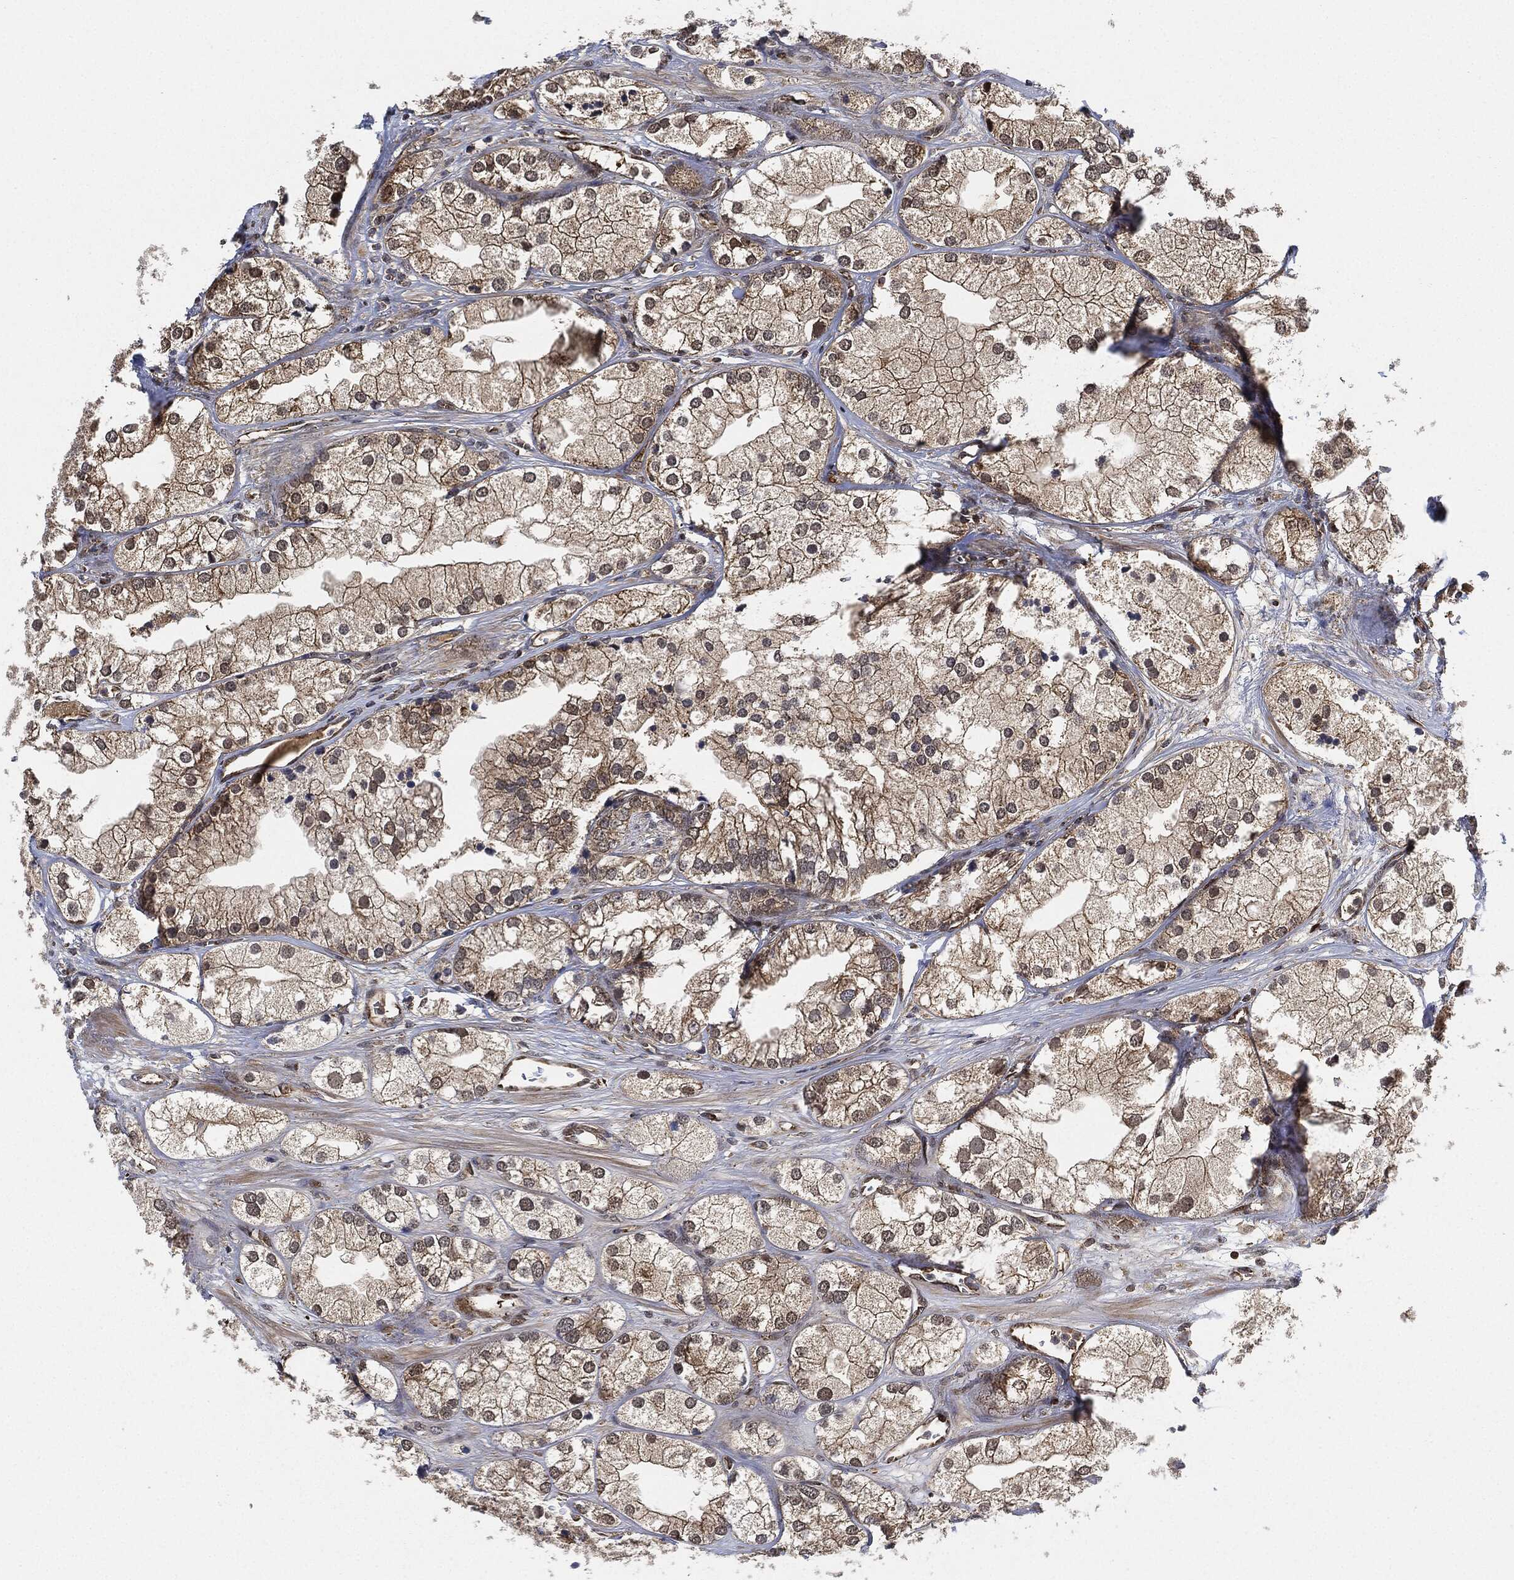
{"staining": {"intensity": "weak", "quantity": ">75%", "location": "cytoplasmic/membranous"}, "tissue": "prostate cancer", "cell_type": "Tumor cells", "image_type": "cancer", "snomed": [{"axis": "morphology", "description": "Adenocarcinoma, NOS"}, {"axis": "topography", "description": "Prostate and seminal vesicle, NOS"}, {"axis": "topography", "description": "Prostate"}], "caption": "Prostate cancer (adenocarcinoma) stained with immunohistochemistry (IHC) shows weak cytoplasmic/membranous staining in approximately >75% of tumor cells.", "gene": "RNASEL", "patient": {"sex": "male", "age": 79}}